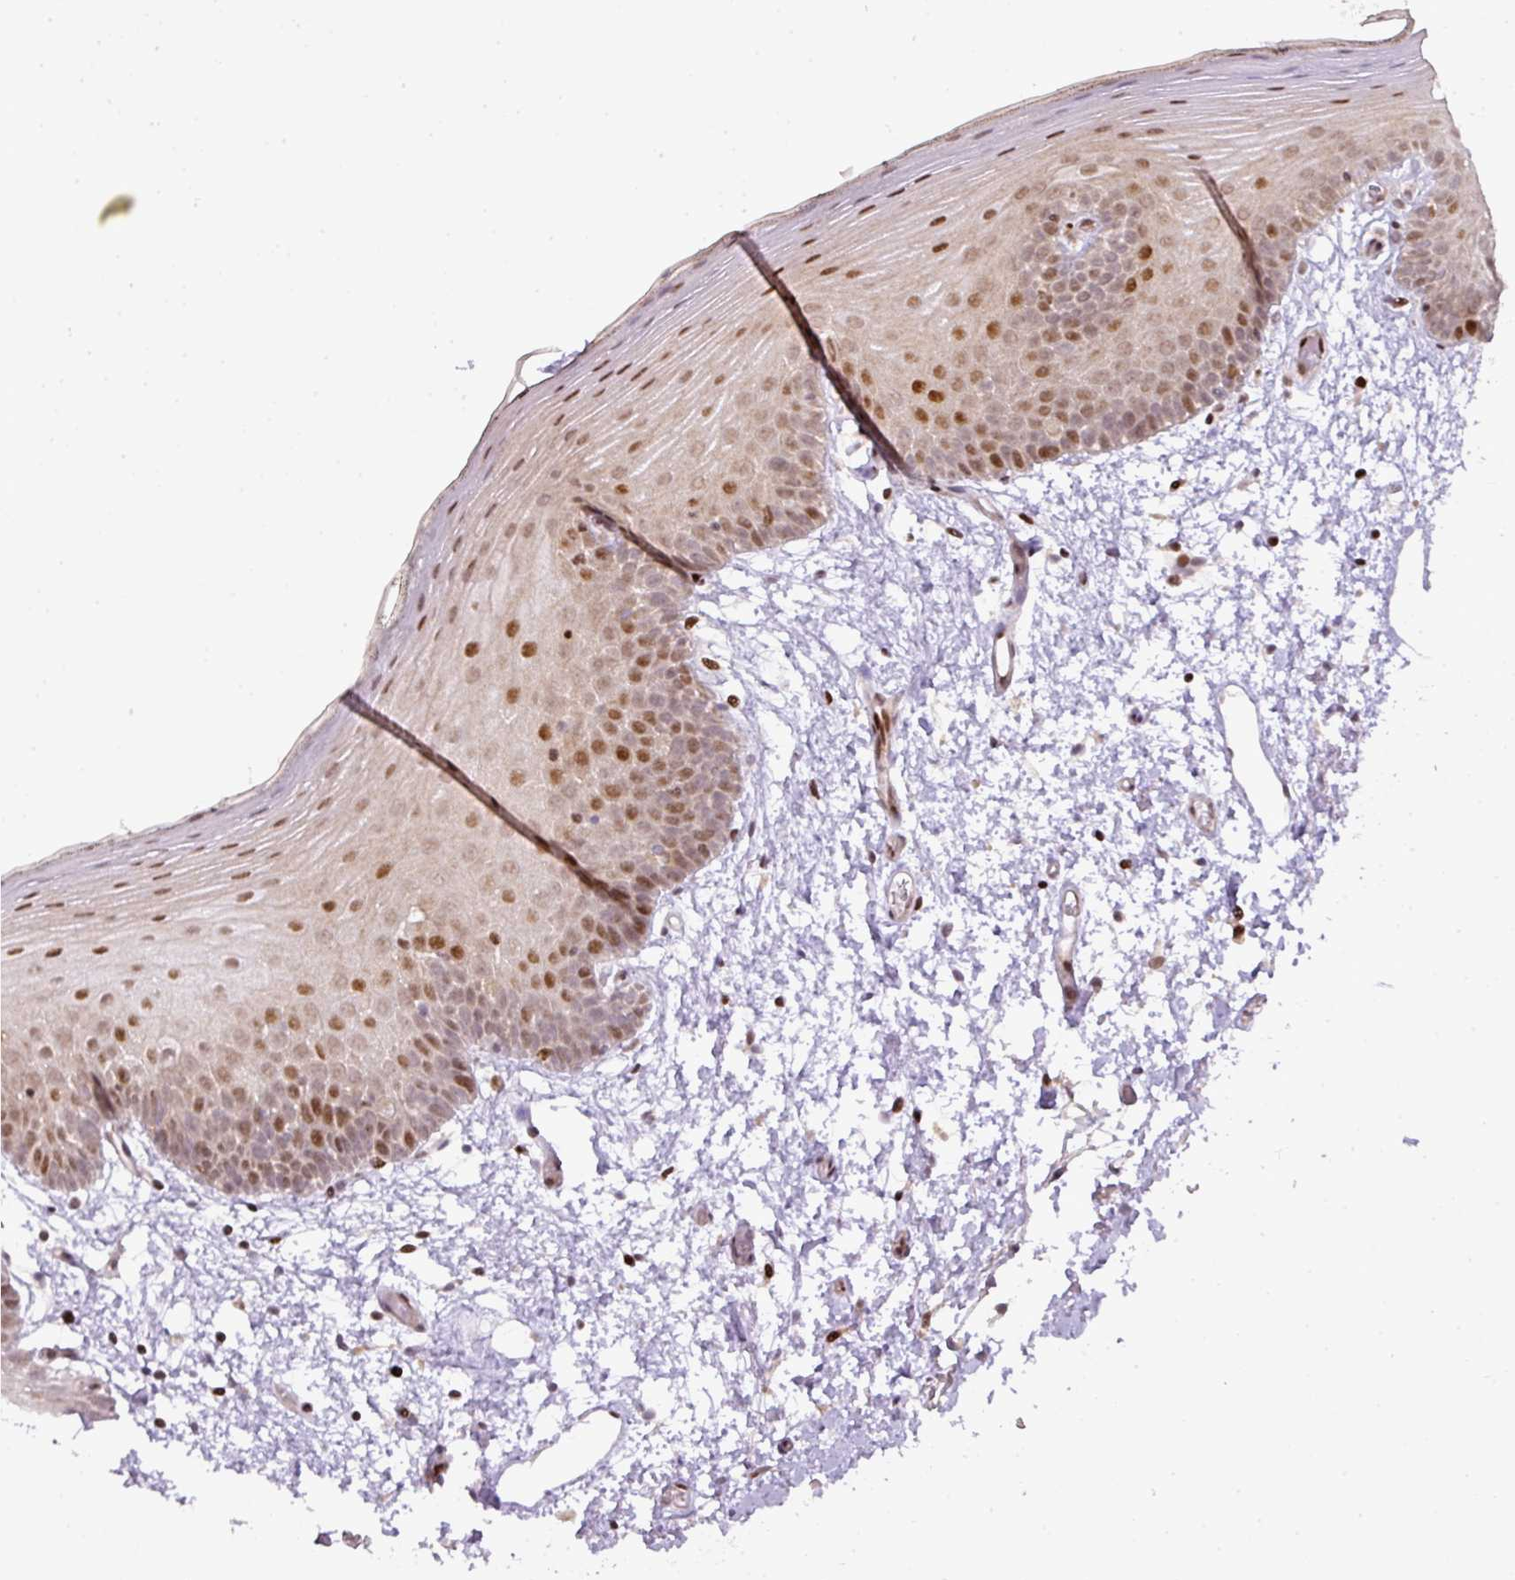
{"staining": {"intensity": "moderate", "quantity": "25%-75%", "location": "nuclear"}, "tissue": "oral mucosa", "cell_type": "Squamous epithelial cells", "image_type": "normal", "snomed": [{"axis": "morphology", "description": "Normal tissue, NOS"}, {"axis": "morphology", "description": "Squamous cell carcinoma, NOS"}, {"axis": "topography", "description": "Oral tissue"}, {"axis": "topography", "description": "Head-Neck"}], "caption": "A high-resolution histopathology image shows immunohistochemistry staining of unremarkable oral mucosa, which reveals moderate nuclear staining in about 25%-75% of squamous epithelial cells. The protein is stained brown, and the nuclei are stained in blue (DAB IHC with brightfield microscopy, high magnification).", "gene": "MYSM1", "patient": {"sex": "female", "age": 81}}